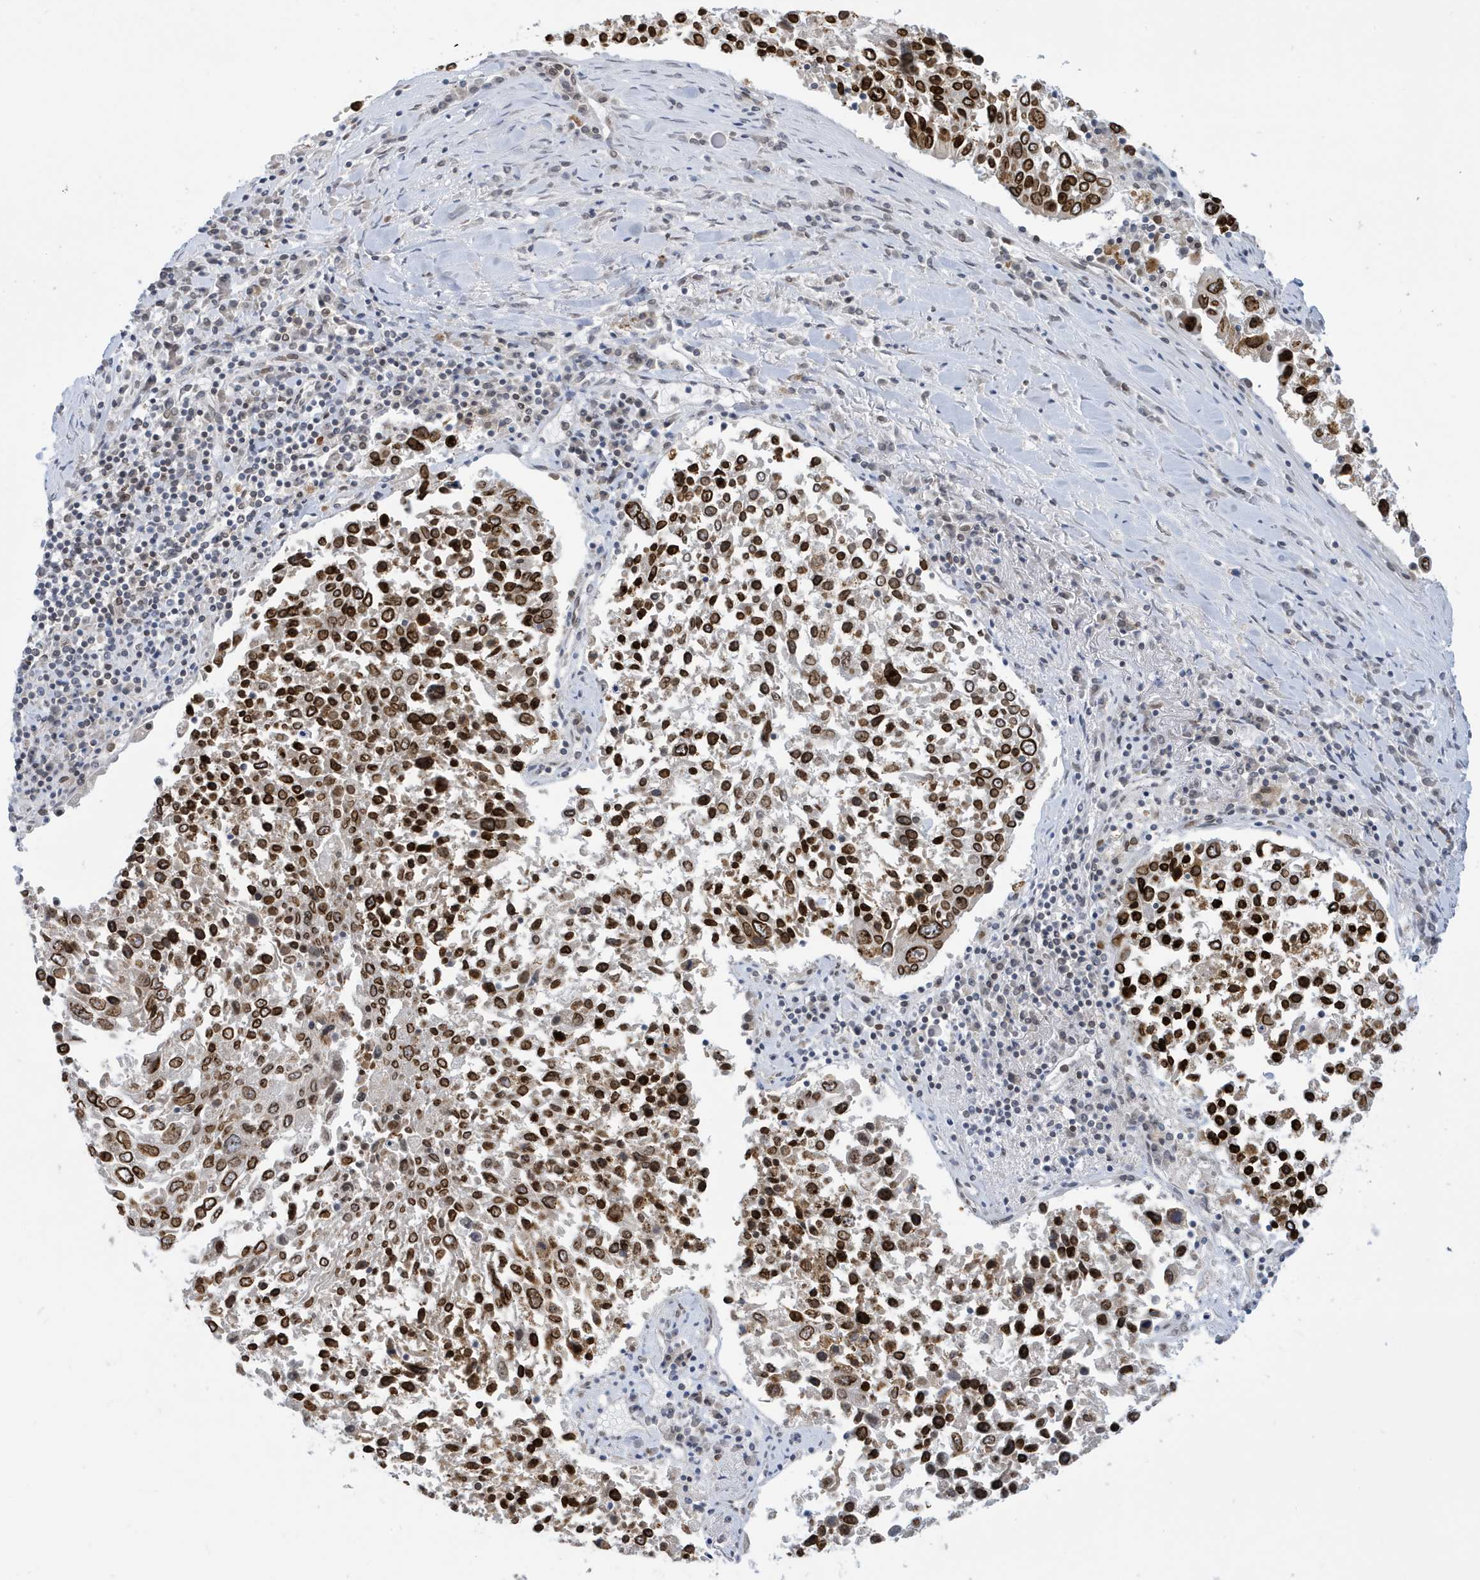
{"staining": {"intensity": "strong", "quantity": ">75%", "location": "nuclear"}, "tissue": "lung cancer", "cell_type": "Tumor cells", "image_type": "cancer", "snomed": [{"axis": "morphology", "description": "Squamous cell carcinoma, NOS"}, {"axis": "topography", "description": "Lung"}], "caption": "Protein staining of lung squamous cell carcinoma tissue reveals strong nuclear expression in about >75% of tumor cells.", "gene": "PCYT1A", "patient": {"sex": "male", "age": 65}}